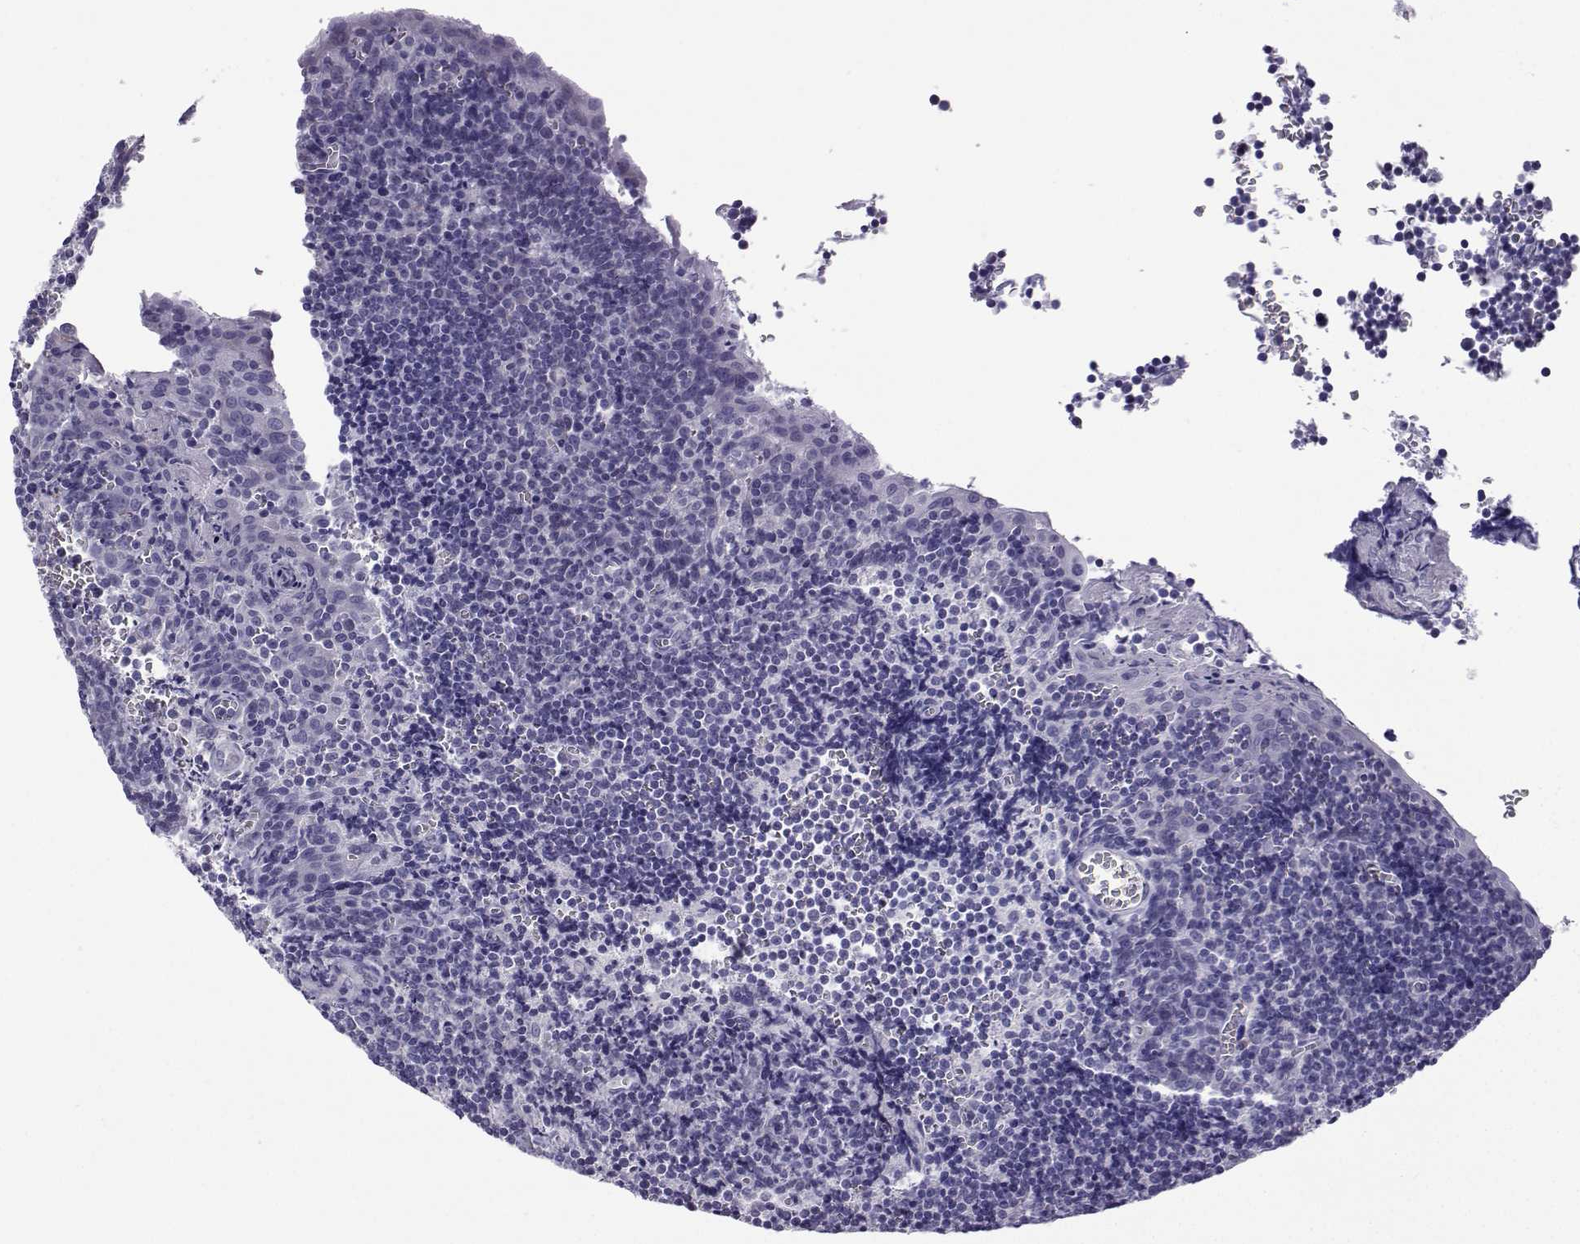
{"staining": {"intensity": "negative", "quantity": "none", "location": "none"}, "tissue": "tonsil", "cell_type": "Germinal center cells", "image_type": "normal", "snomed": [{"axis": "morphology", "description": "Normal tissue, NOS"}, {"axis": "morphology", "description": "Inflammation, NOS"}, {"axis": "topography", "description": "Tonsil"}], "caption": "DAB (3,3'-diaminobenzidine) immunohistochemical staining of normal human tonsil exhibits no significant positivity in germinal center cells. Nuclei are stained in blue.", "gene": "CFAP70", "patient": {"sex": "female", "age": 31}}